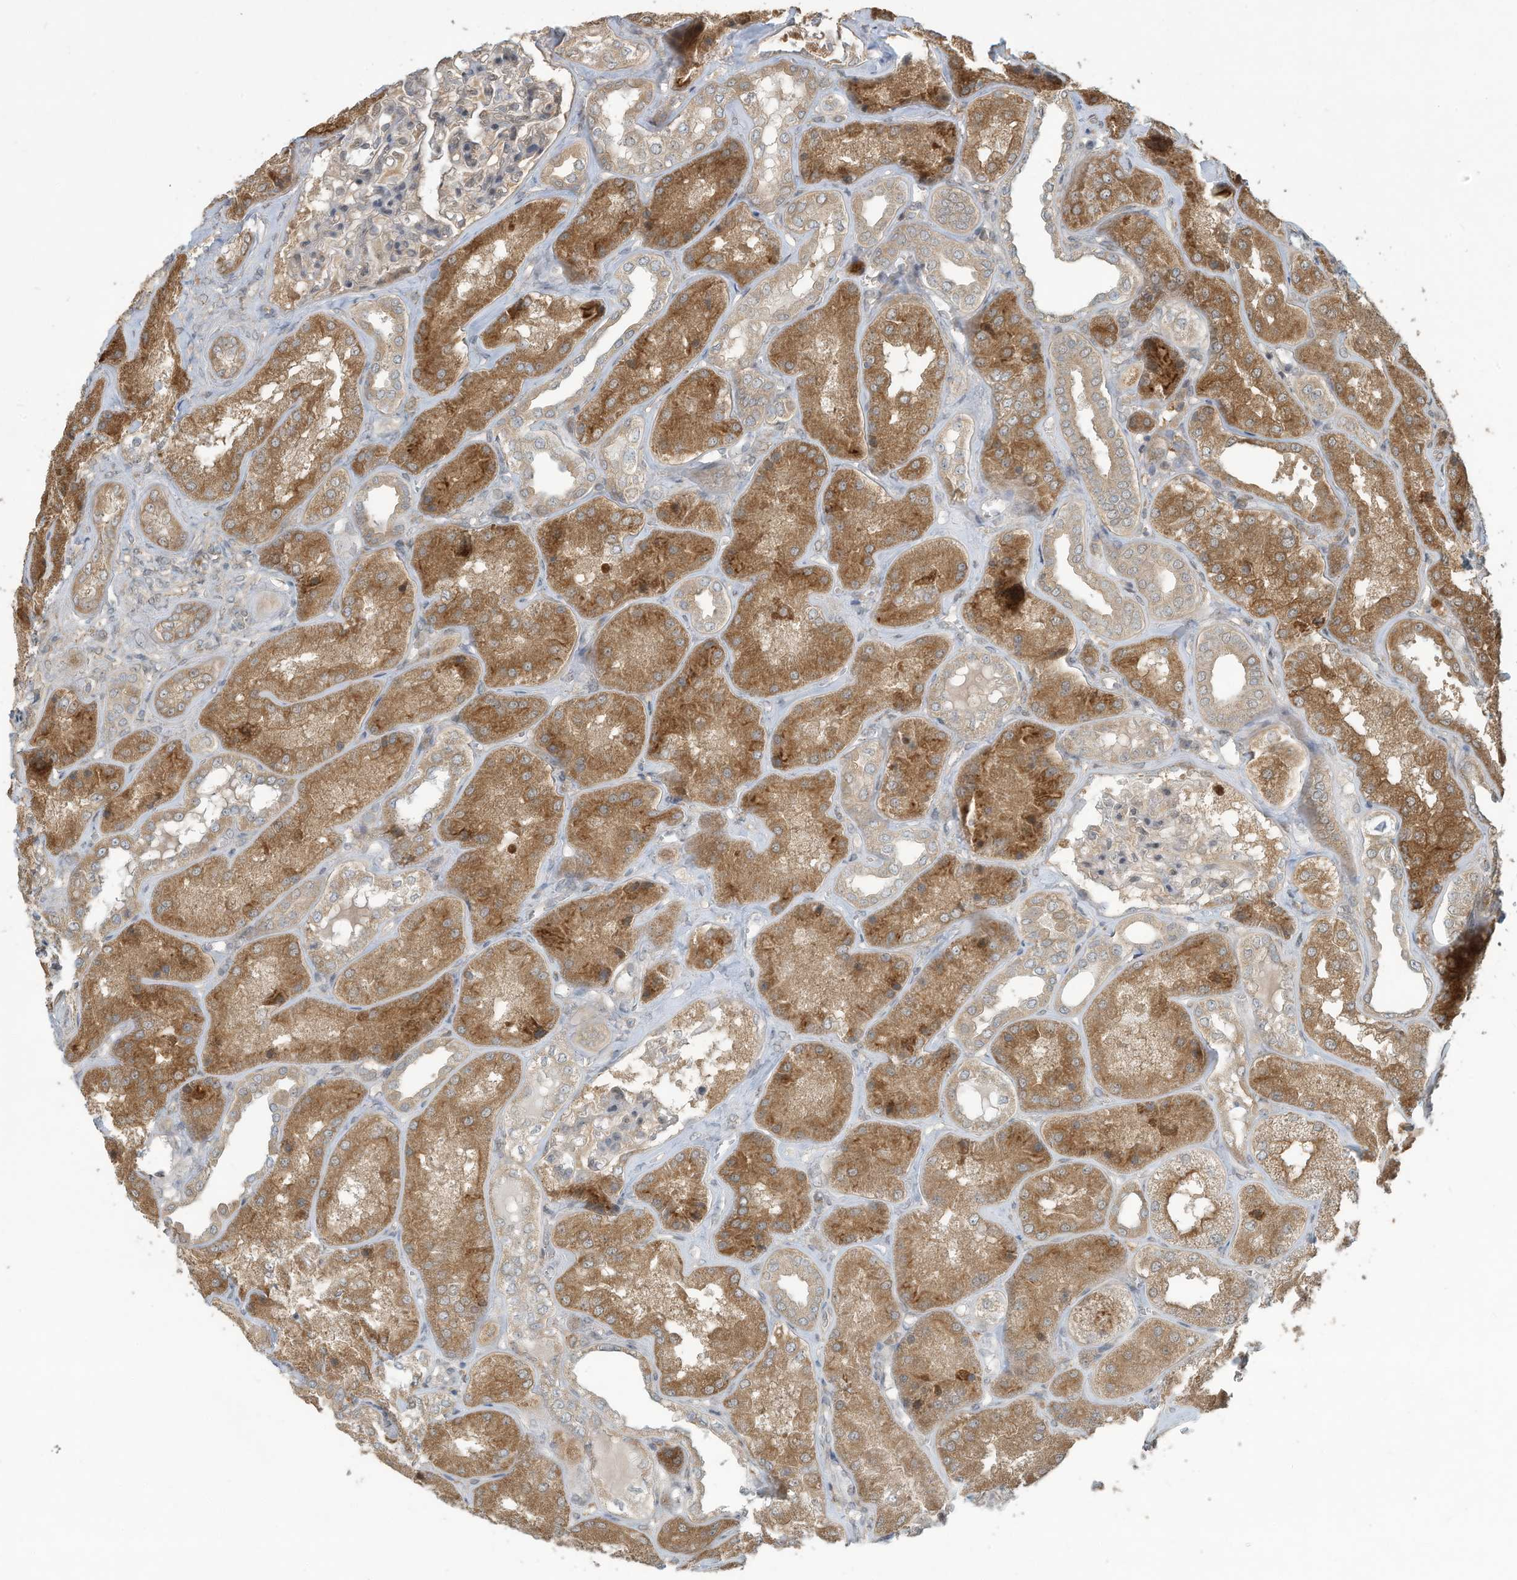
{"staining": {"intensity": "negative", "quantity": "none", "location": "none"}, "tissue": "kidney", "cell_type": "Cells in glomeruli", "image_type": "normal", "snomed": [{"axis": "morphology", "description": "Normal tissue, NOS"}, {"axis": "topography", "description": "Kidney"}], "caption": "Human kidney stained for a protein using immunohistochemistry (IHC) shows no expression in cells in glomeruli.", "gene": "ERI2", "patient": {"sex": "female", "age": 56}}